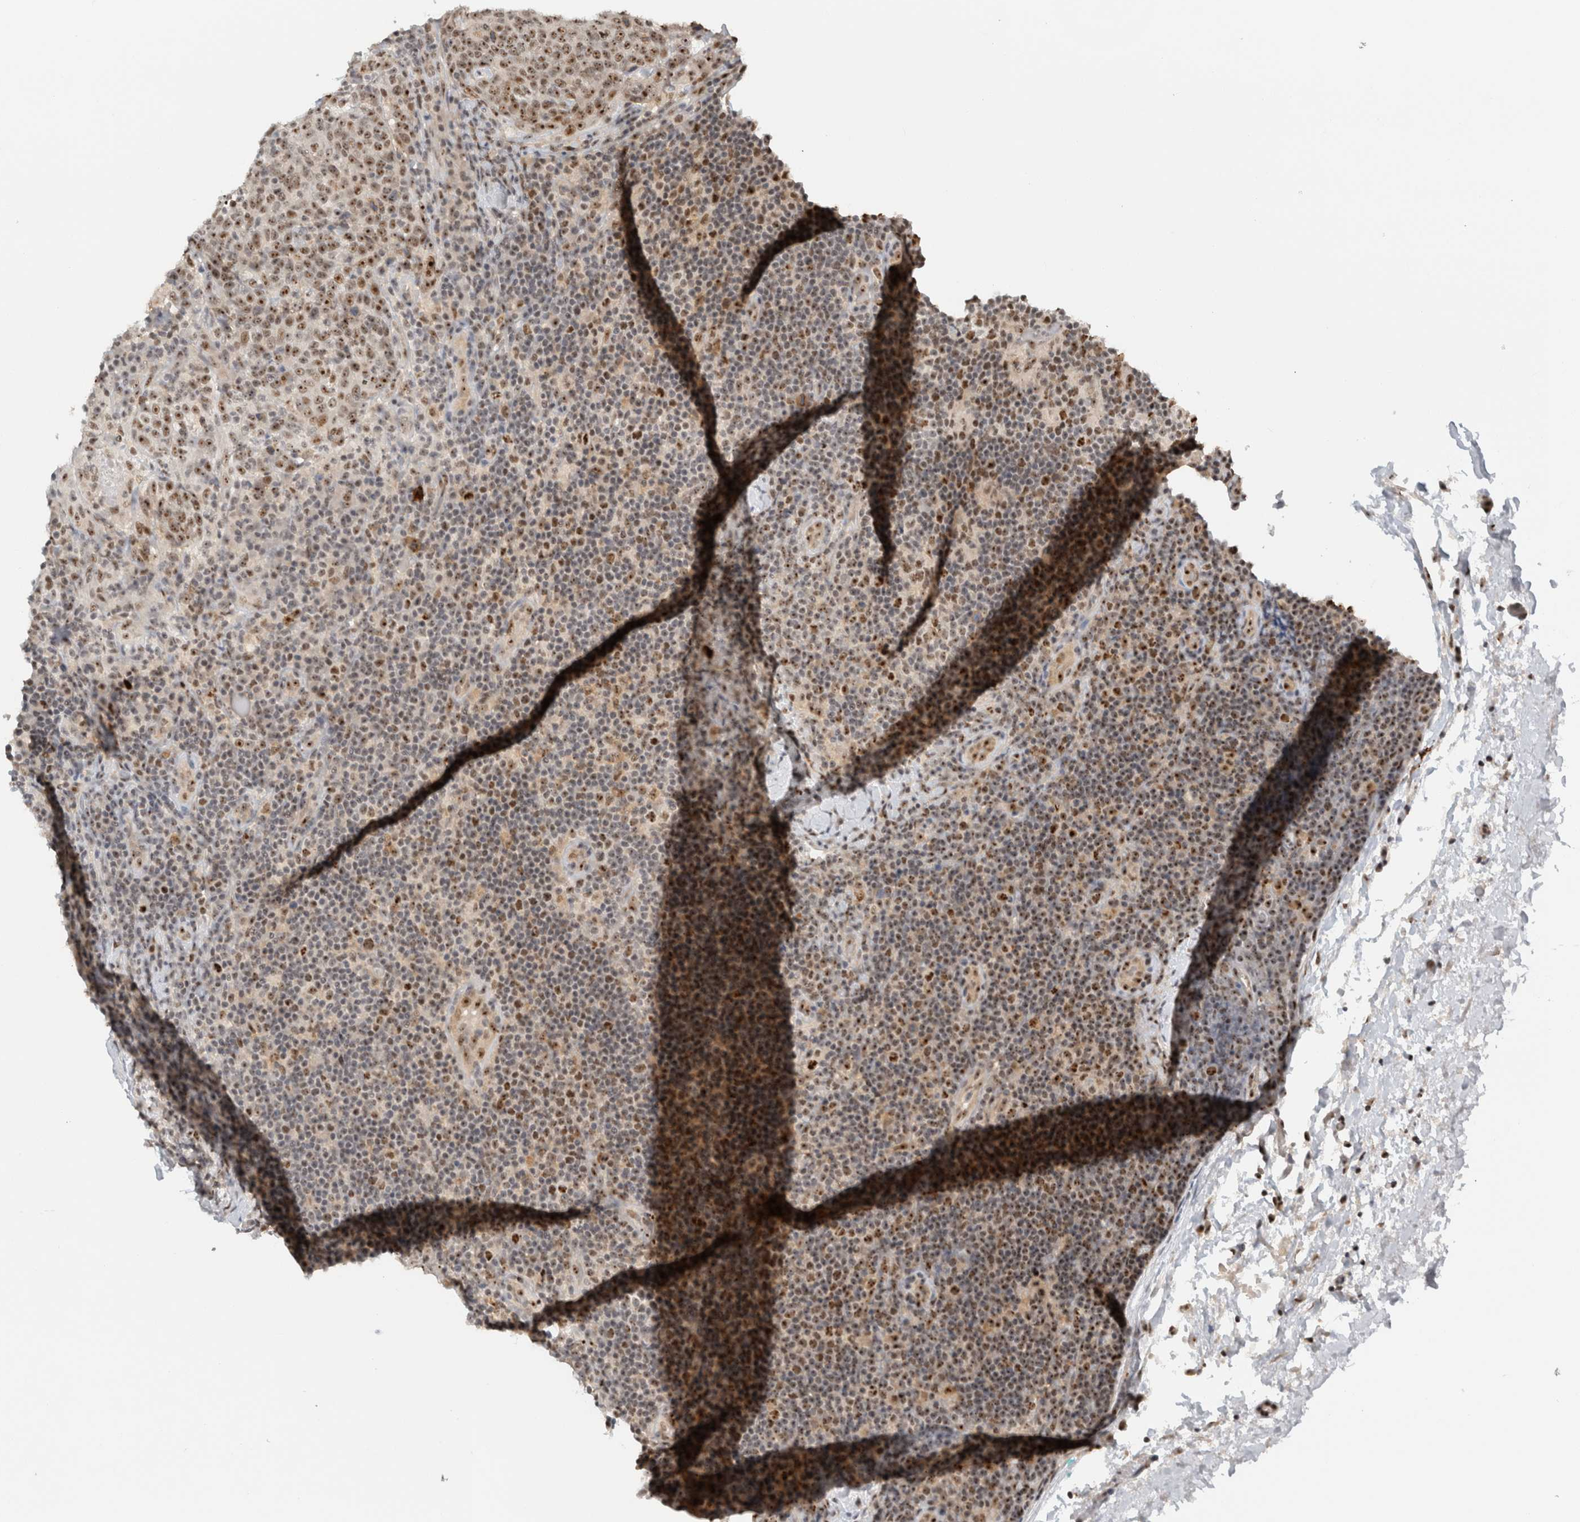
{"staining": {"intensity": "moderate", "quantity": ">75%", "location": "nuclear"}, "tissue": "head and neck cancer", "cell_type": "Tumor cells", "image_type": "cancer", "snomed": [{"axis": "morphology", "description": "Squamous cell carcinoma, NOS"}, {"axis": "morphology", "description": "Squamous cell carcinoma, metastatic, NOS"}, {"axis": "topography", "description": "Lymph node"}, {"axis": "topography", "description": "Head-Neck"}], "caption": "There is medium levels of moderate nuclear staining in tumor cells of squamous cell carcinoma (head and neck), as demonstrated by immunohistochemical staining (brown color).", "gene": "EBNA1BP2", "patient": {"sex": "male", "age": 62}}